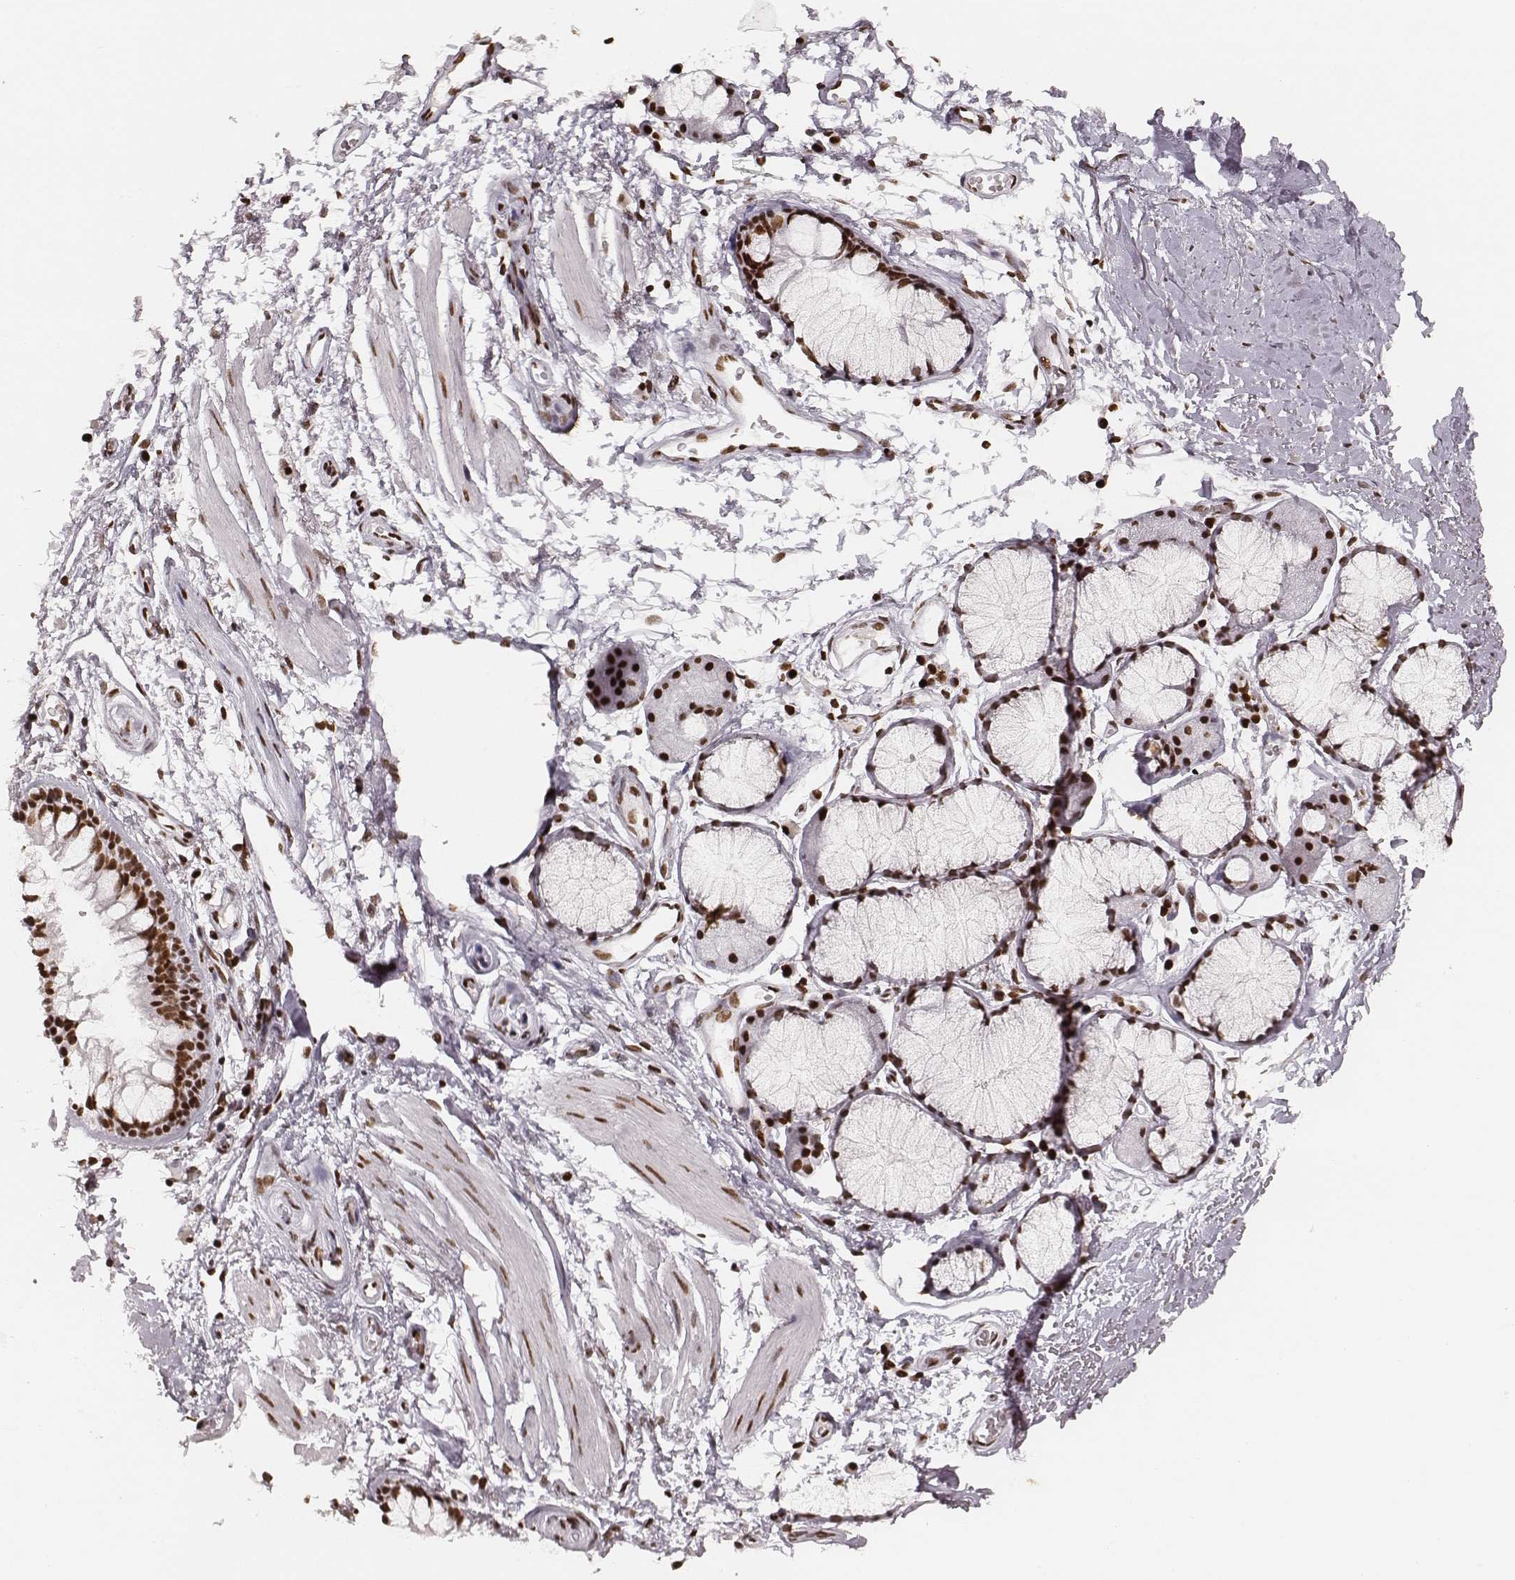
{"staining": {"intensity": "moderate", "quantity": ">75%", "location": "nuclear"}, "tissue": "soft tissue", "cell_type": "Fibroblasts", "image_type": "normal", "snomed": [{"axis": "morphology", "description": "Normal tissue, NOS"}, {"axis": "topography", "description": "Cartilage tissue"}, {"axis": "topography", "description": "Bronchus"}], "caption": "Immunohistochemistry (IHC) of unremarkable human soft tissue demonstrates medium levels of moderate nuclear positivity in approximately >75% of fibroblasts.", "gene": "PARP1", "patient": {"sex": "female", "age": 79}}